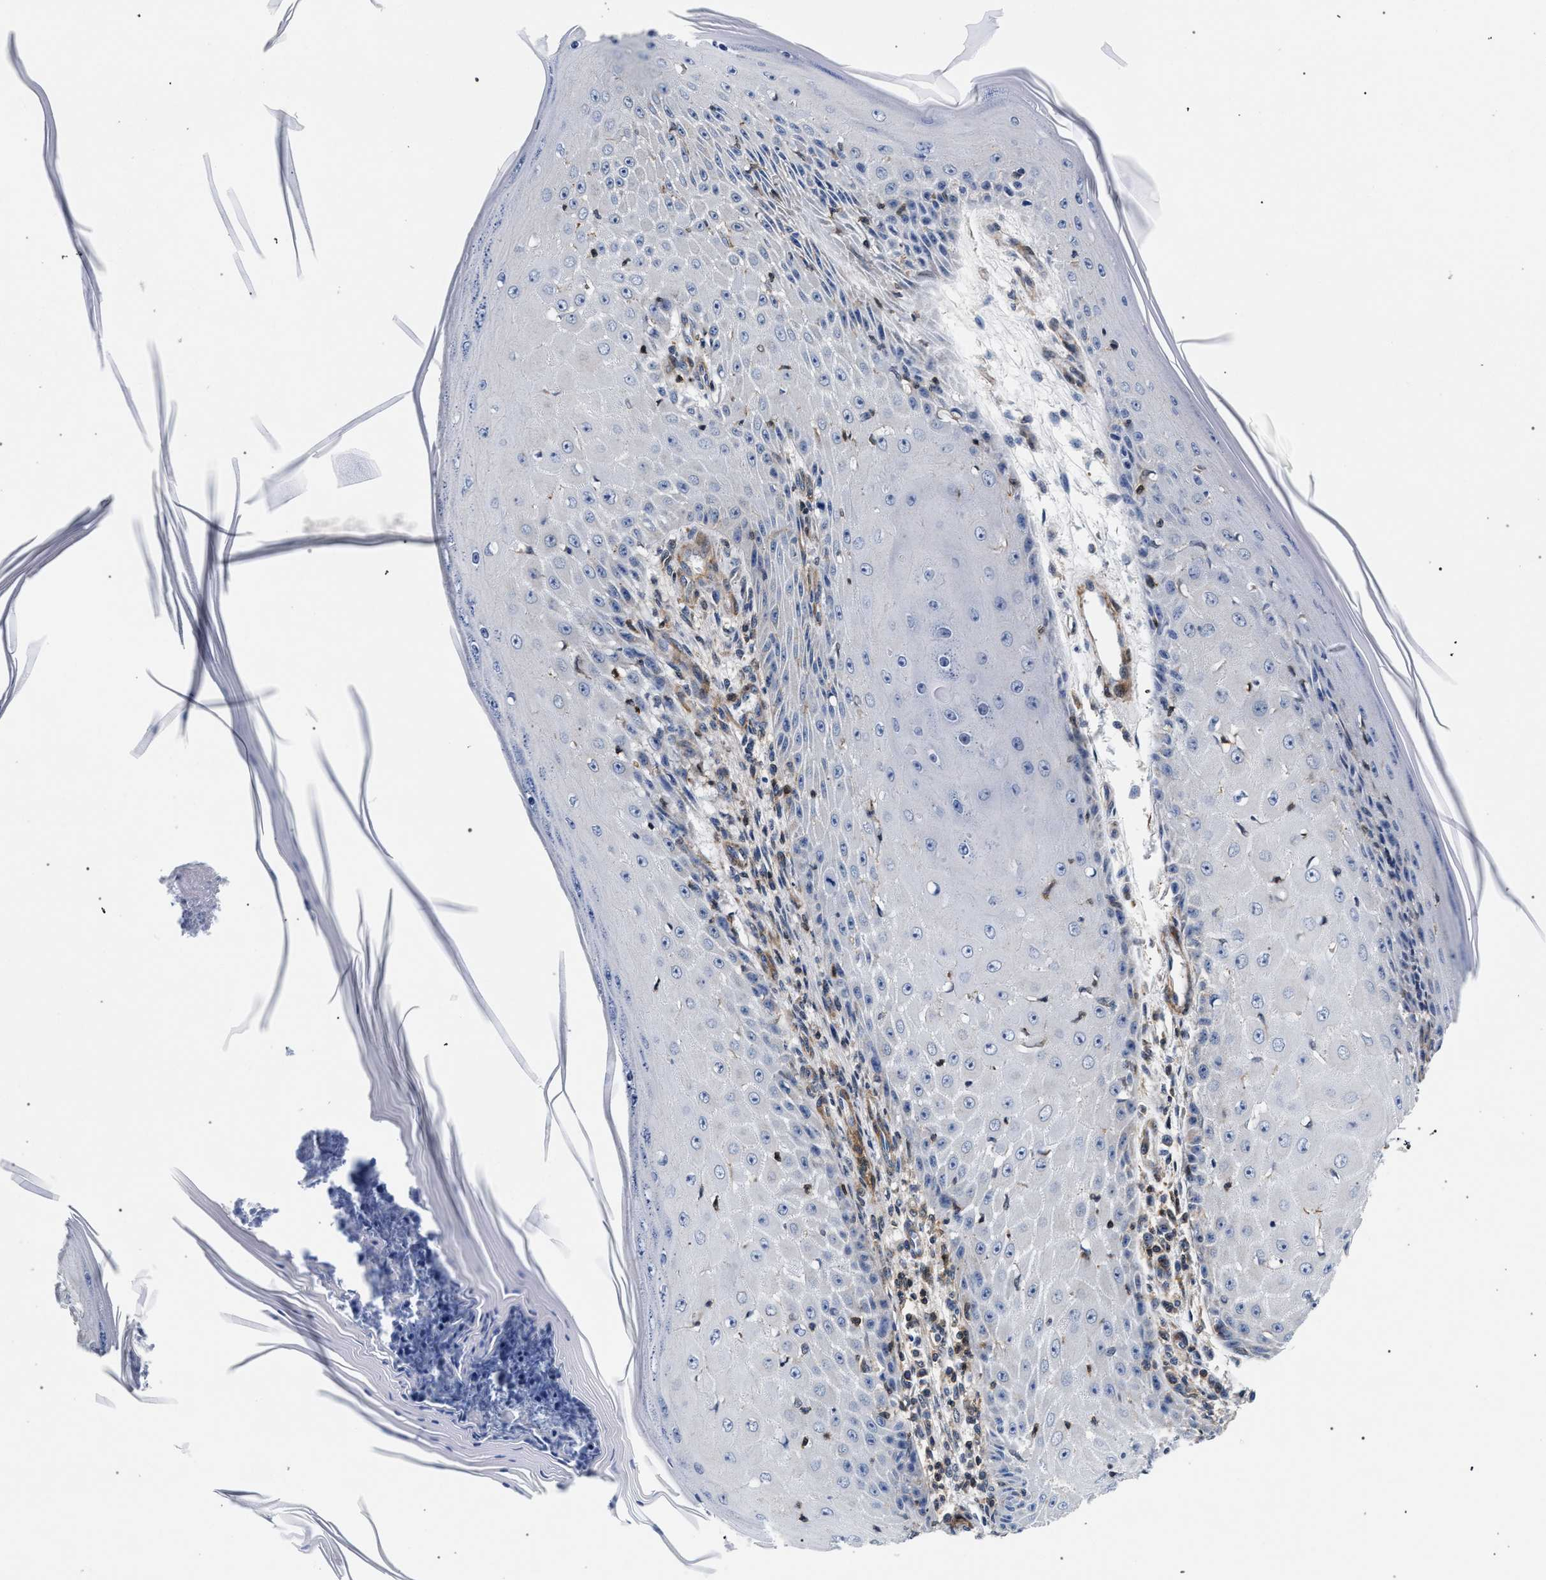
{"staining": {"intensity": "negative", "quantity": "none", "location": "none"}, "tissue": "skin cancer", "cell_type": "Tumor cells", "image_type": "cancer", "snomed": [{"axis": "morphology", "description": "Squamous cell carcinoma, NOS"}, {"axis": "topography", "description": "Skin"}], "caption": "There is no significant staining in tumor cells of skin cancer. (DAB immunohistochemistry with hematoxylin counter stain).", "gene": "LASP1", "patient": {"sex": "female", "age": 73}}